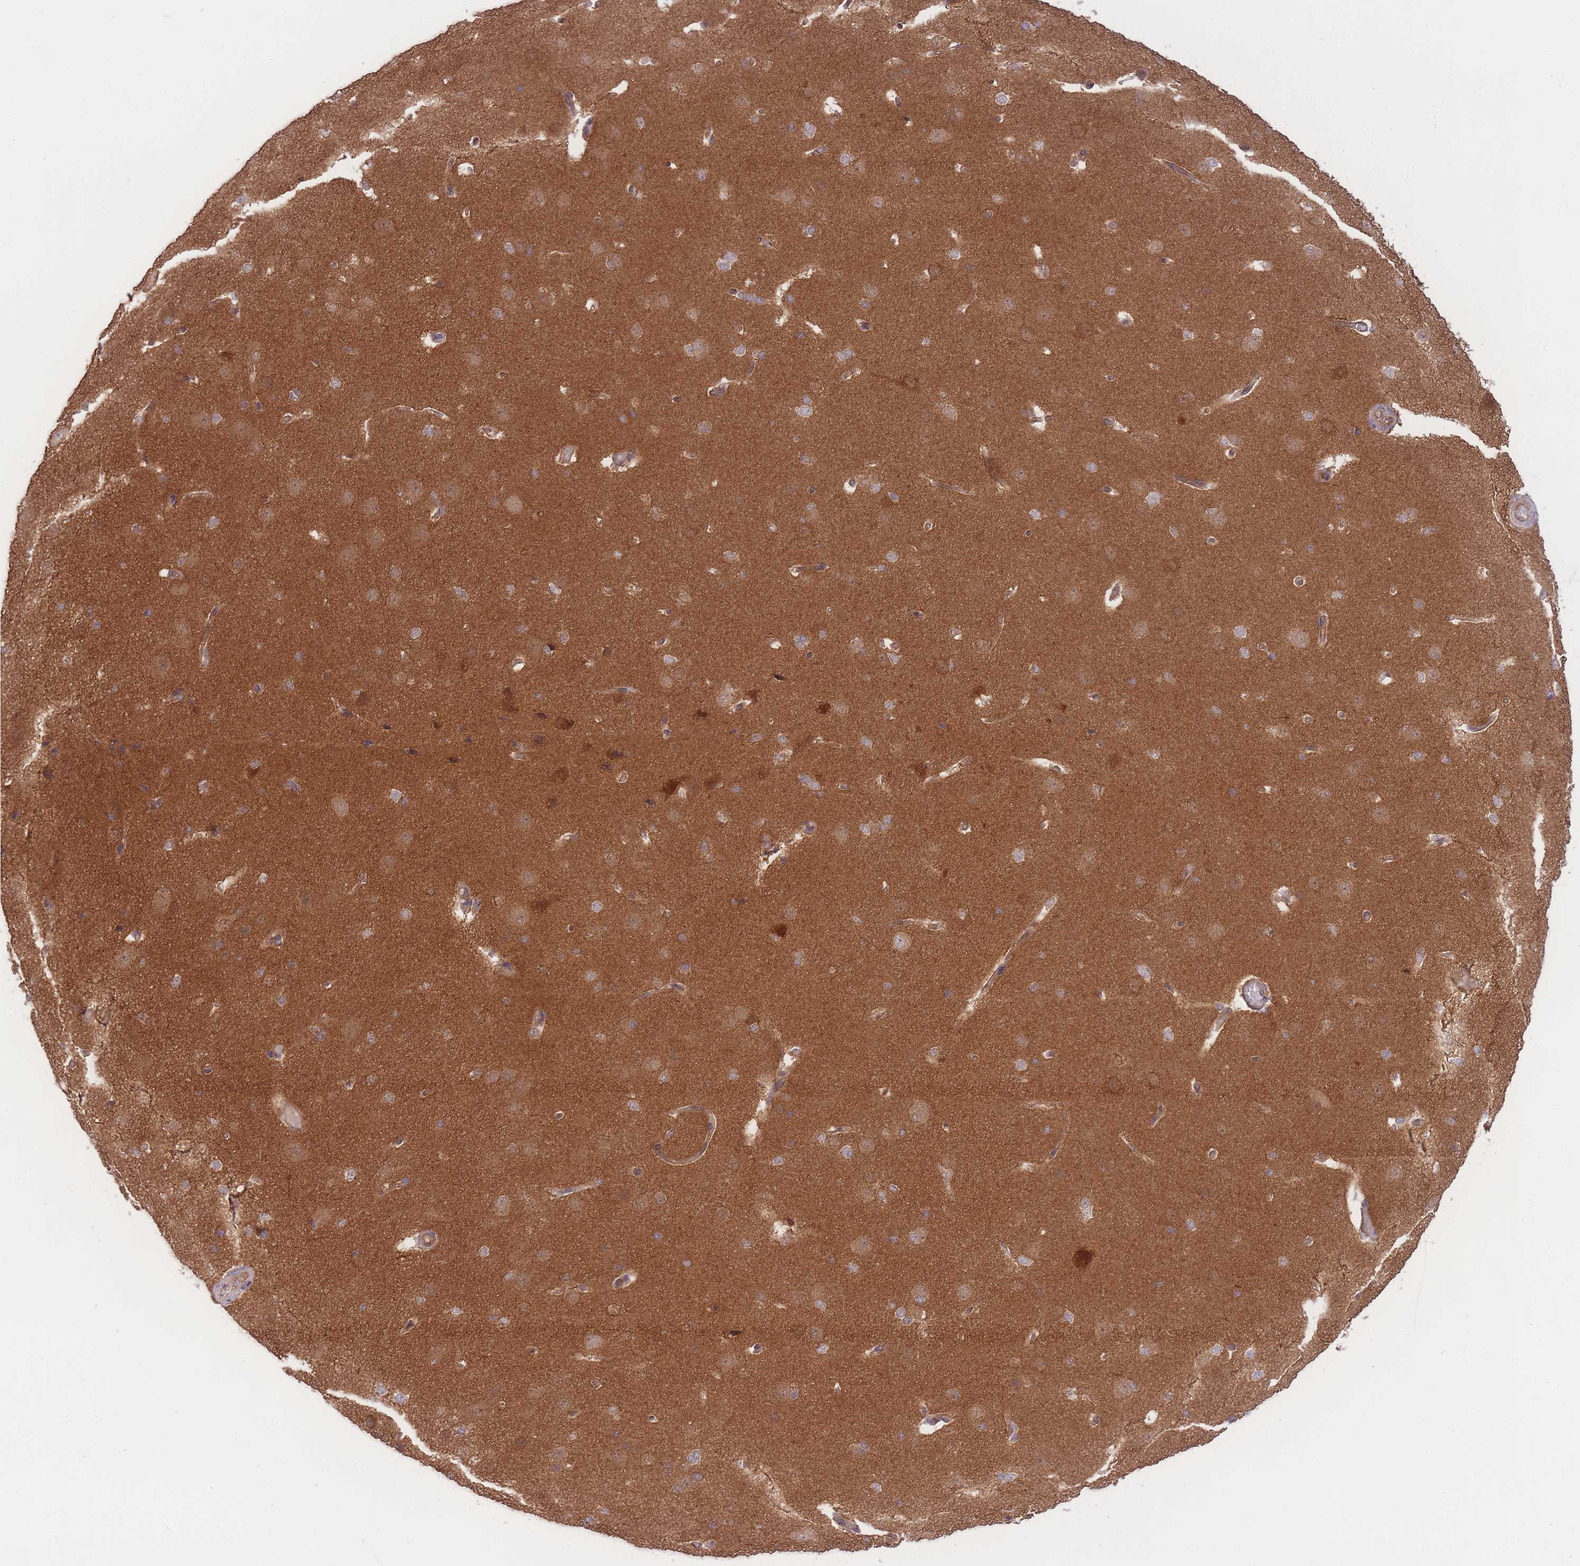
{"staining": {"intensity": "moderate", "quantity": ">75%", "location": "cytoplasmic/membranous"}, "tissue": "cerebral cortex", "cell_type": "Endothelial cells", "image_type": "normal", "snomed": [{"axis": "morphology", "description": "Normal tissue, NOS"}, {"axis": "morphology", "description": "Inflammation, NOS"}, {"axis": "topography", "description": "Cerebral cortex"}], "caption": "DAB immunohistochemical staining of unremarkable human cerebral cortex exhibits moderate cytoplasmic/membranous protein positivity in about >75% of endothelial cells. The staining is performed using DAB brown chromogen to label protein expression. The nuclei are counter-stained blue using hematoxylin.", "gene": "PREP", "patient": {"sex": "male", "age": 6}}